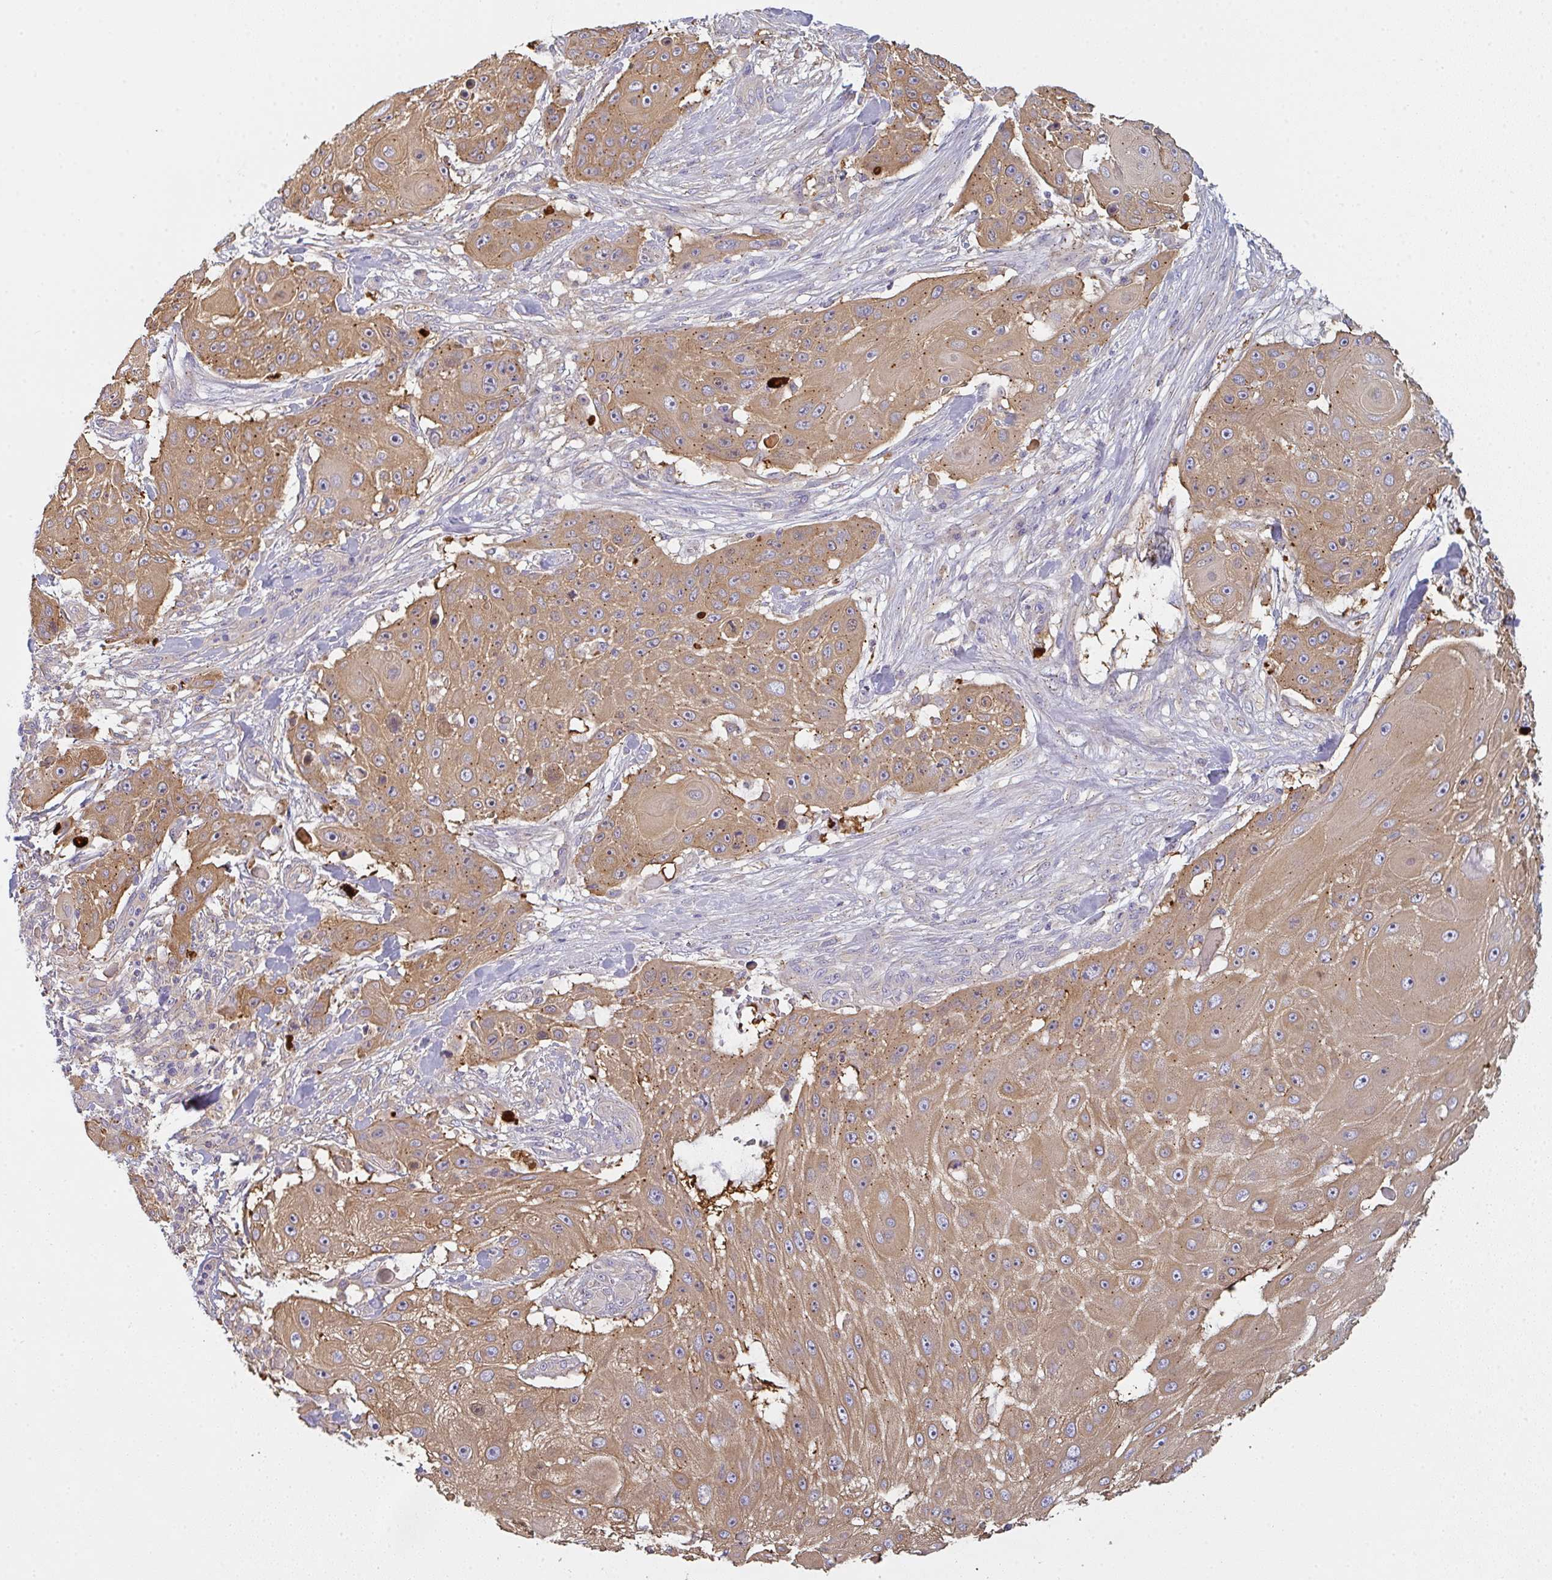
{"staining": {"intensity": "moderate", "quantity": ">75%", "location": "cytoplasmic/membranous"}, "tissue": "skin cancer", "cell_type": "Tumor cells", "image_type": "cancer", "snomed": [{"axis": "morphology", "description": "Squamous cell carcinoma, NOS"}, {"axis": "topography", "description": "Skin"}], "caption": "The image displays a brown stain indicating the presence of a protein in the cytoplasmic/membranous of tumor cells in skin cancer (squamous cell carcinoma). (DAB (3,3'-diaminobenzidine) IHC, brown staining for protein, blue staining for nuclei).", "gene": "SNX5", "patient": {"sex": "female", "age": 86}}